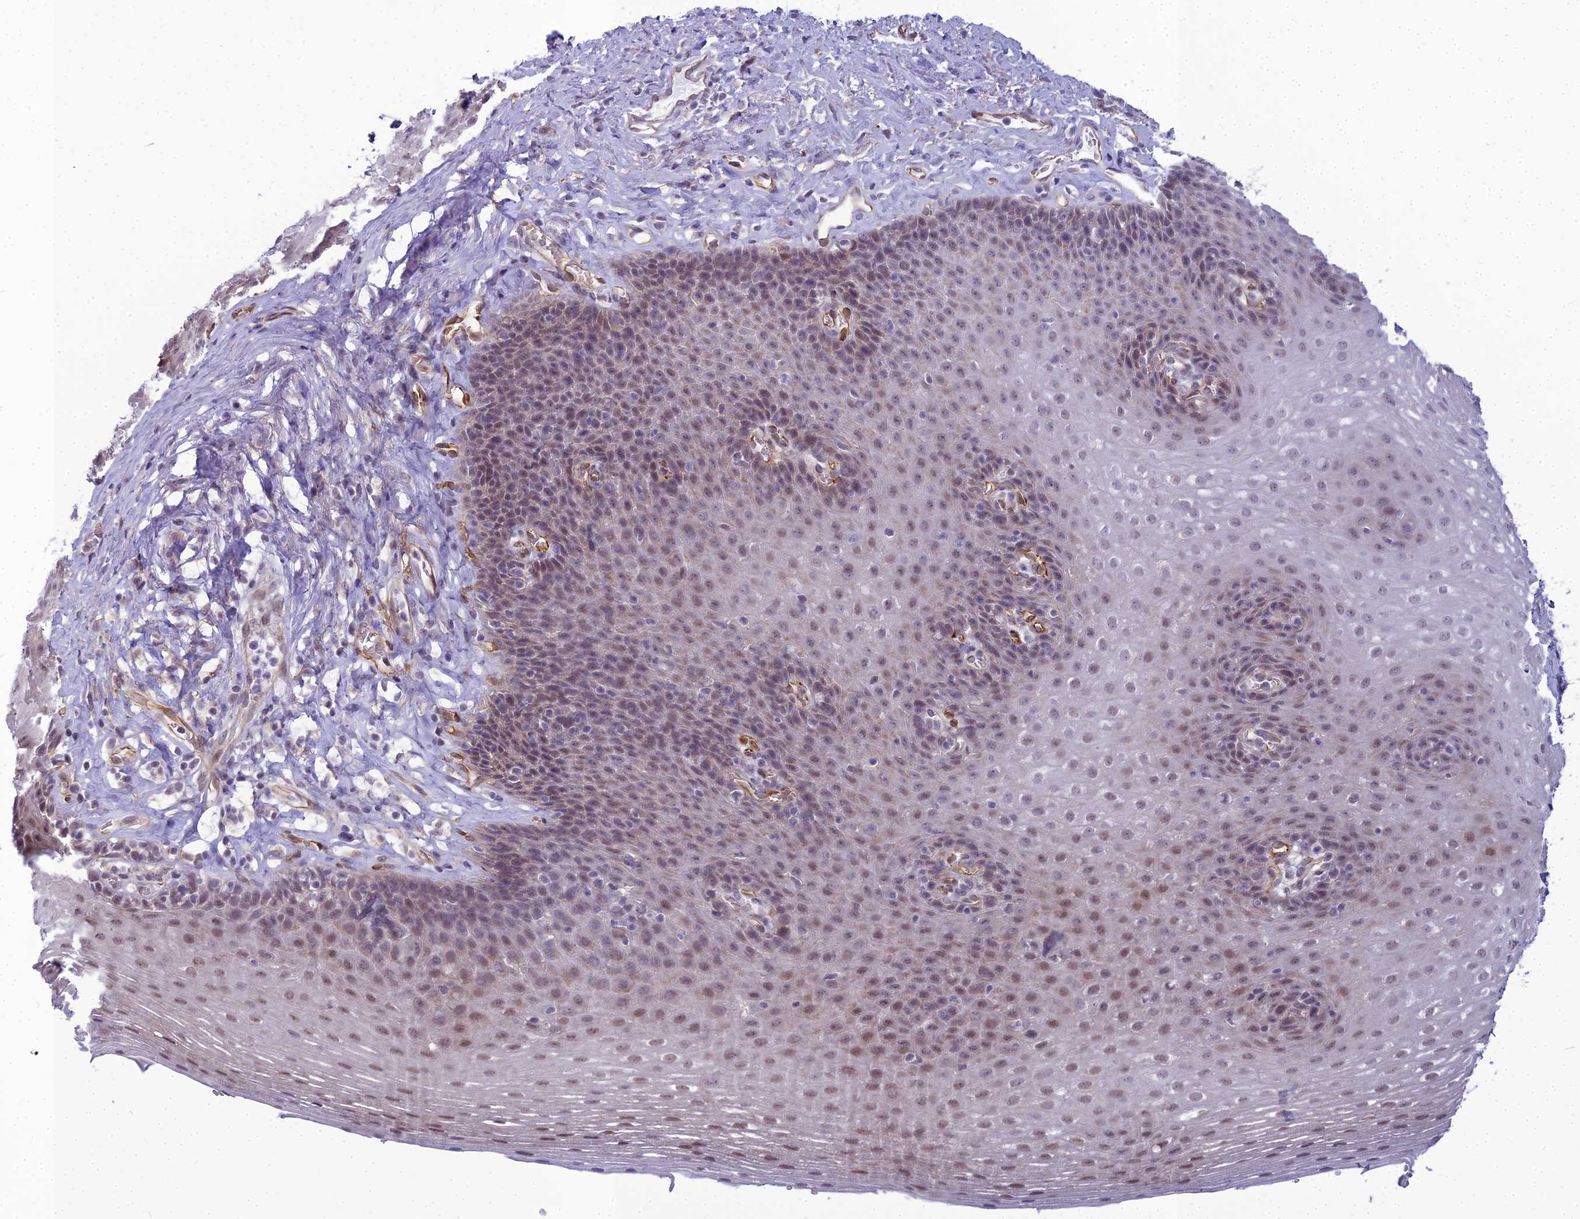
{"staining": {"intensity": "moderate", "quantity": "25%-75%", "location": "nuclear"}, "tissue": "esophagus", "cell_type": "Squamous epithelial cells", "image_type": "normal", "snomed": [{"axis": "morphology", "description": "Normal tissue, NOS"}, {"axis": "topography", "description": "Esophagus"}], "caption": "Moderate nuclear staining is seen in about 25%-75% of squamous epithelial cells in unremarkable esophagus. (DAB IHC with brightfield microscopy, high magnification).", "gene": "RGL3", "patient": {"sex": "female", "age": 66}}